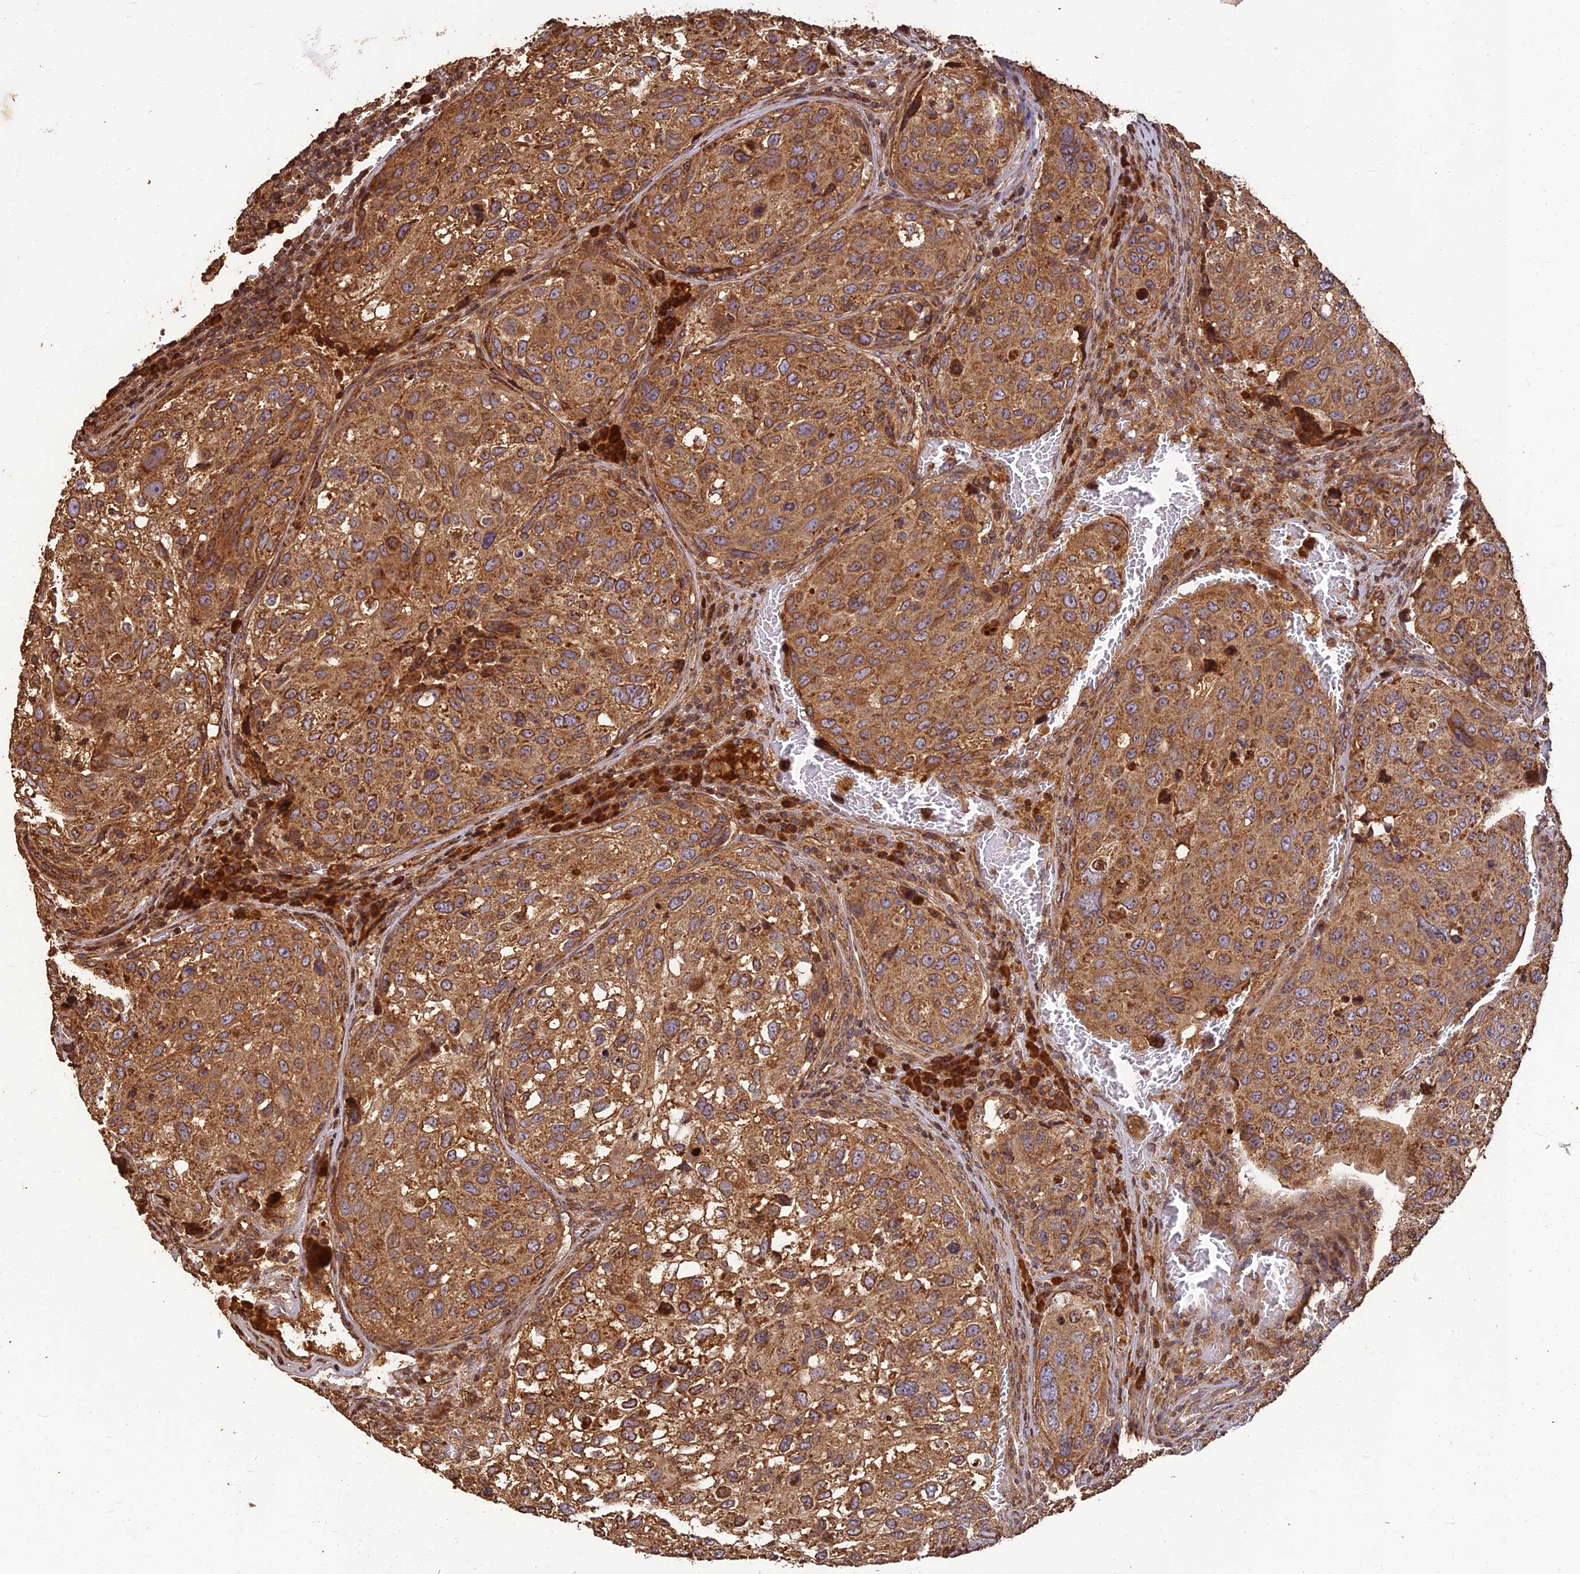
{"staining": {"intensity": "moderate", "quantity": ">75%", "location": "cytoplasmic/membranous"}, "tissue": "urothelial cancer", "cell_type": "Tumor cells", "image_type": "cancer", "snomed": [{"axis": "morphology", "description": "Urothelial carcinoma, High grade"}, {"axis": "topography", "description": "Lymph node"}, {"axis": "topography", "description": "Urinary bladder"}], "caption": "Urothelial cancer stained with a protein marker demonstrates moderate staining in tumor cells.", "gene": "CORO1C", "patient": {"sex": "male", "age": 51}}